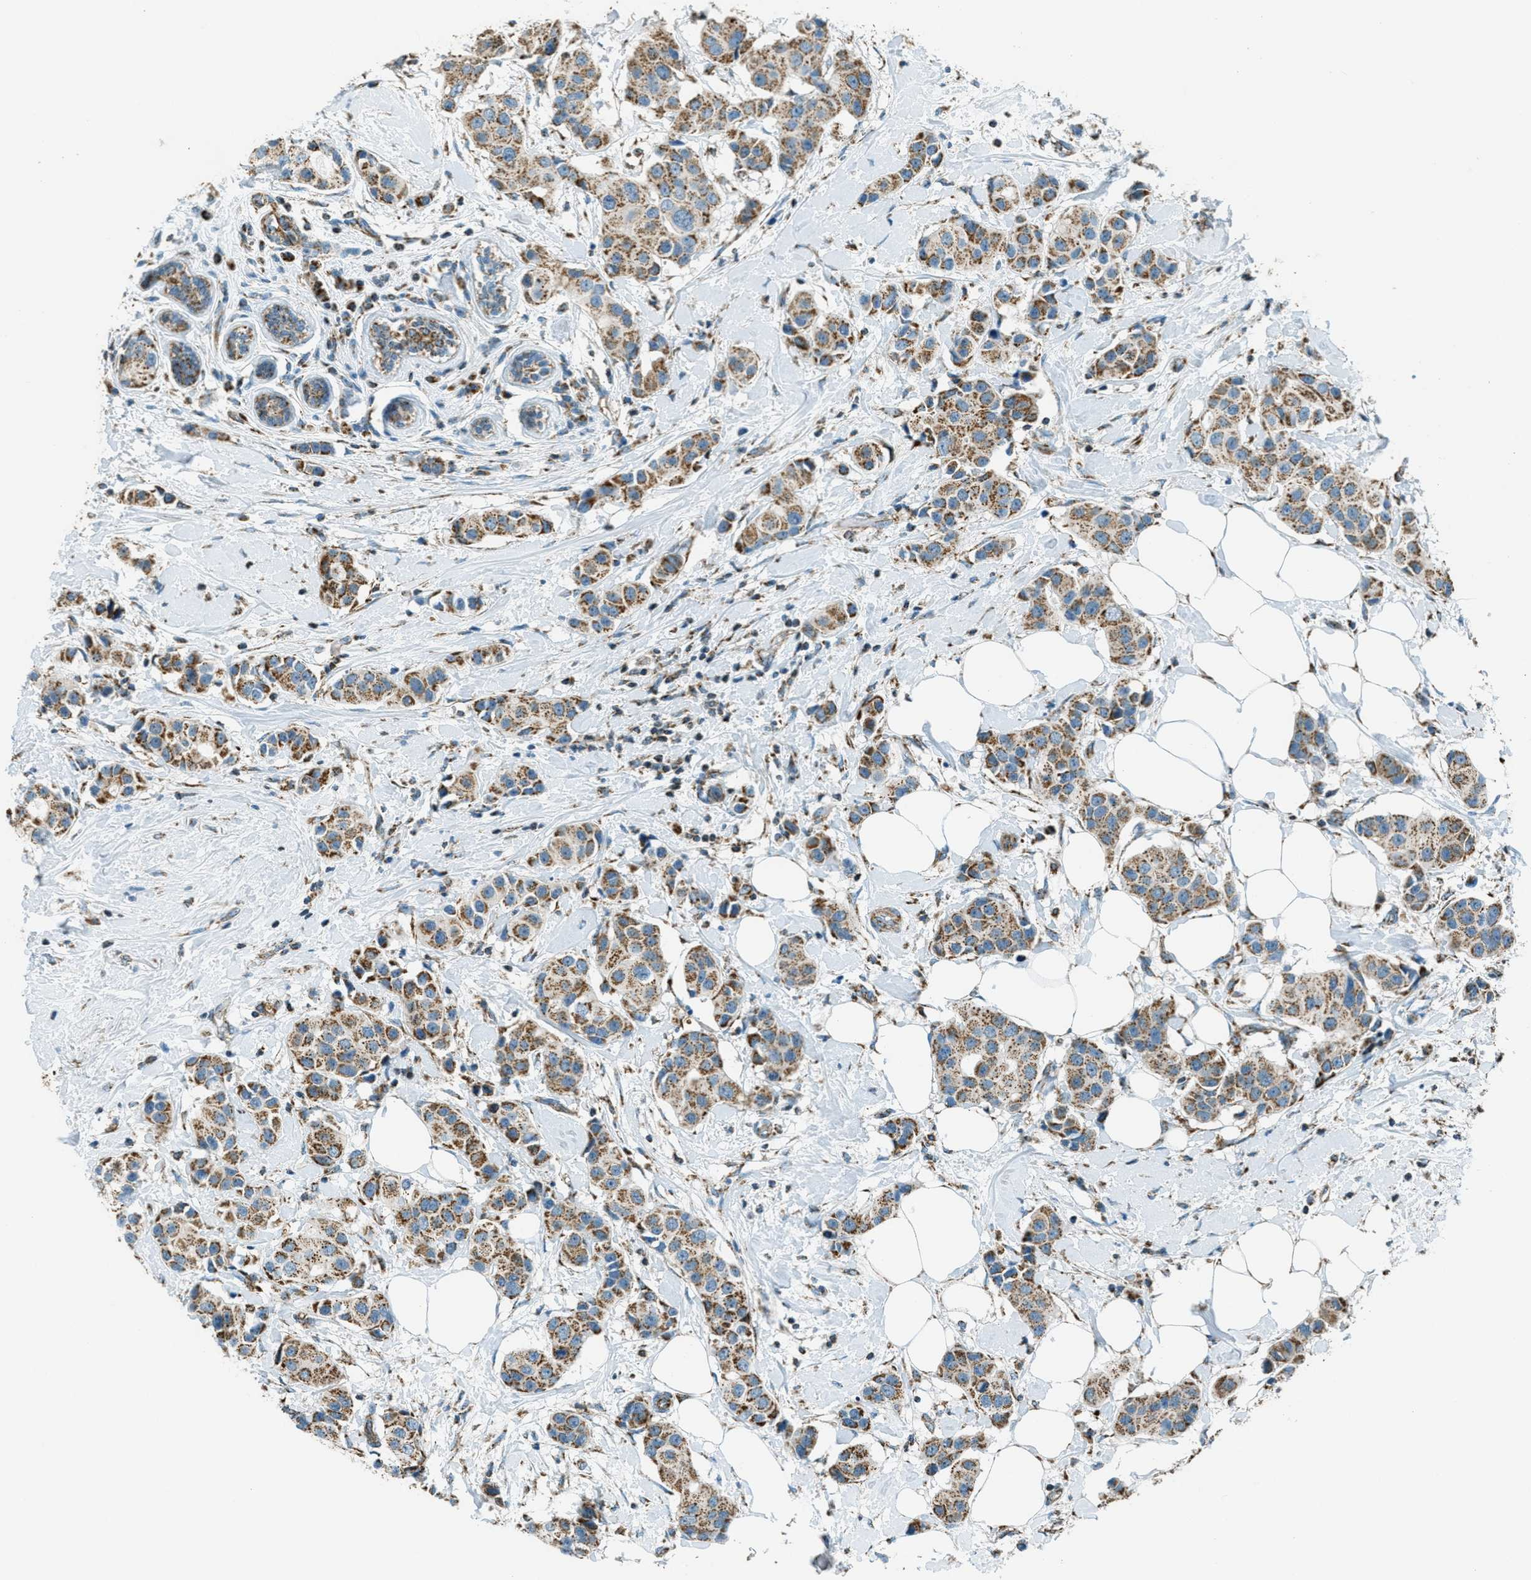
{"staining": {"intensity": "moderate", "quantity": ">75%", "location": "cytoplasmic/membranous"}, "tissue": "breast cancer", "cell_type": "Tumor cells", "image_type": "cancer", "snomed": [{"axis": "morphology", "description": "Normal tissue, NOS"}, {"axis": "morphology", "description": "Duct carcinoma"}, {"axis": "topography", "description": "Breast"}], "caption": "Immunohistochemical staining of breast cancer (intraductal carcinoma) shows medium levels of moderate cytoplasmic/membranous protein staining in about >75% of tumor cells. (DAB (3,3'-diaminobenzidine) IHC with brightfield microscopy, high magnification).", "gene": "CHST15", "patient": {"sex": "female", "age": 39}}